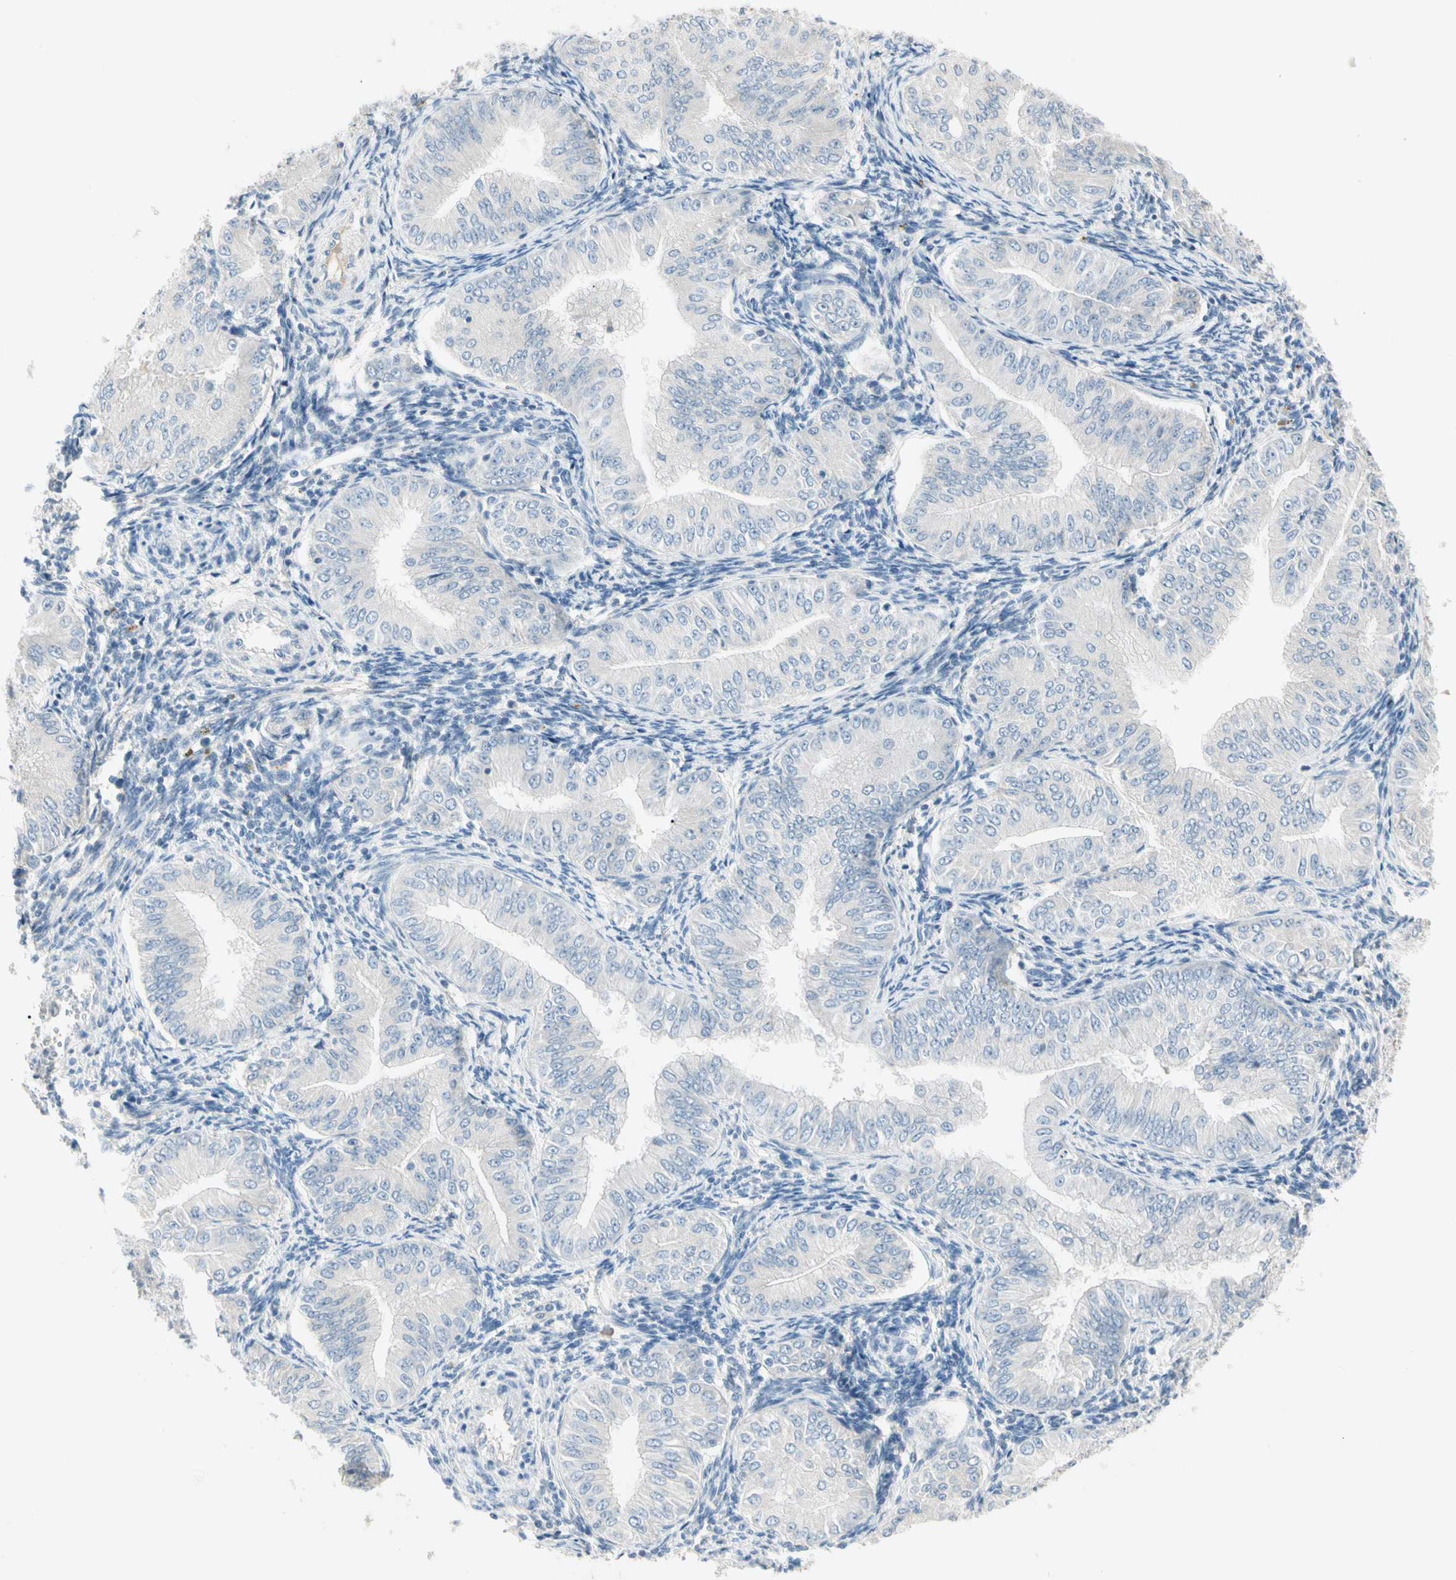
{"staining": {"intensity": "negative", "quantity": "none", "location": "none"}, "tissue": "endometrial cancer", "cell_type": "Tumor cells", "image_type": "cancer", "snomed": [{"axis": "morphology", "description": "Normal tissue, NOS"}, {"axis": "morphology", "description": "Adenocarcinoma, NOS"}, {"axis": "topography", "description": "Endometrium"}], "caption": "There is no significant staining in tumor cells of endometrial cancer (adenocarcinoma).", "gene": "ALDH18A1", "patient": {"sex": "female", "age": 53}}